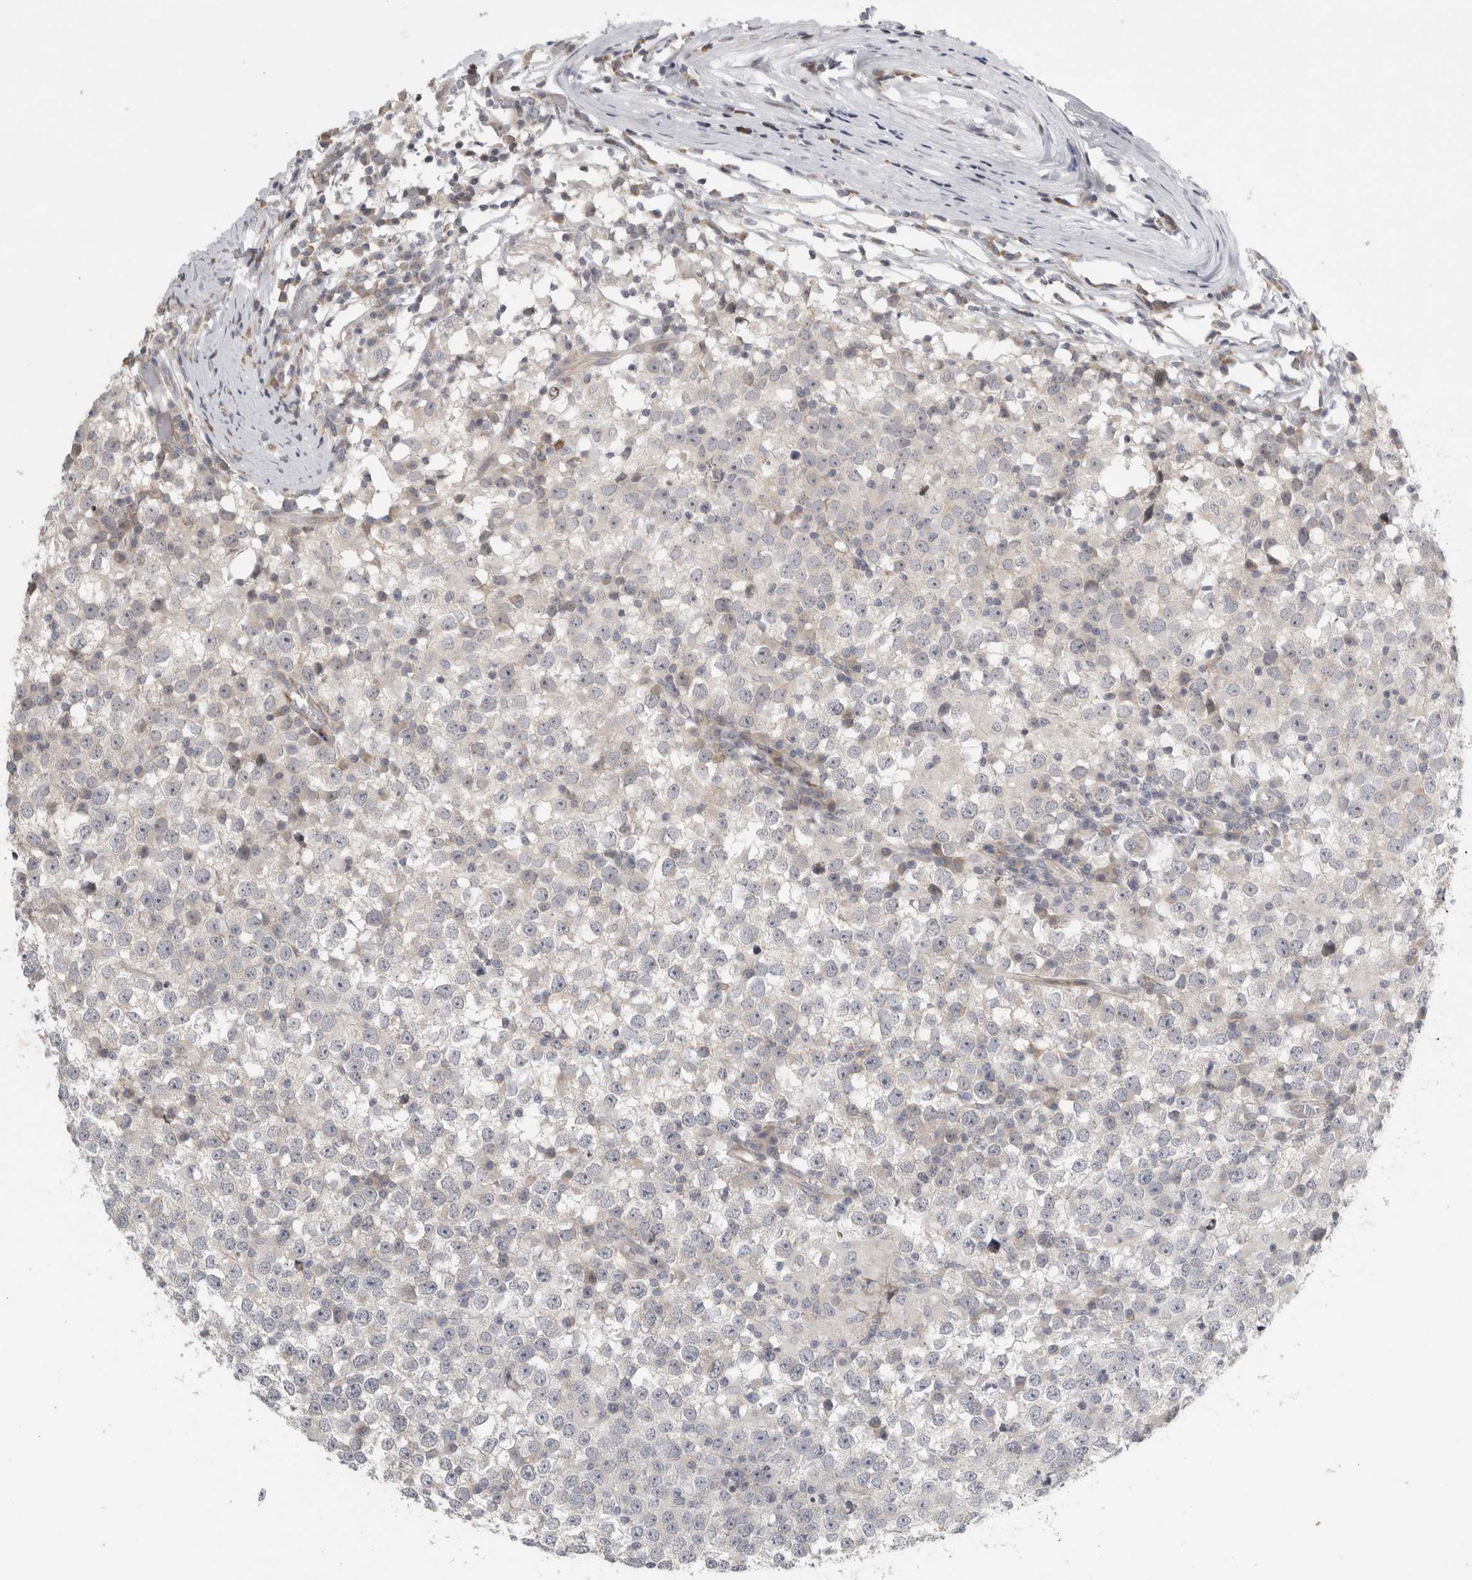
{"staining": {"intensity": "negative", "quantity": "none", "location": "none"}, "tissue": "testis cancer", "cell_type": "Tumor cells", "image_type": "cancer", "snomed": [{"axis": "morphology", "description": "Seminoma, NOS"}, {"axis": "topography", "description": "Testis"}], "caption": "The micrograph demonstrates no staining of tumor cells in testis seminoma.", "gene": "UTP25", "patient": {"sex": "male", "age": 65}}